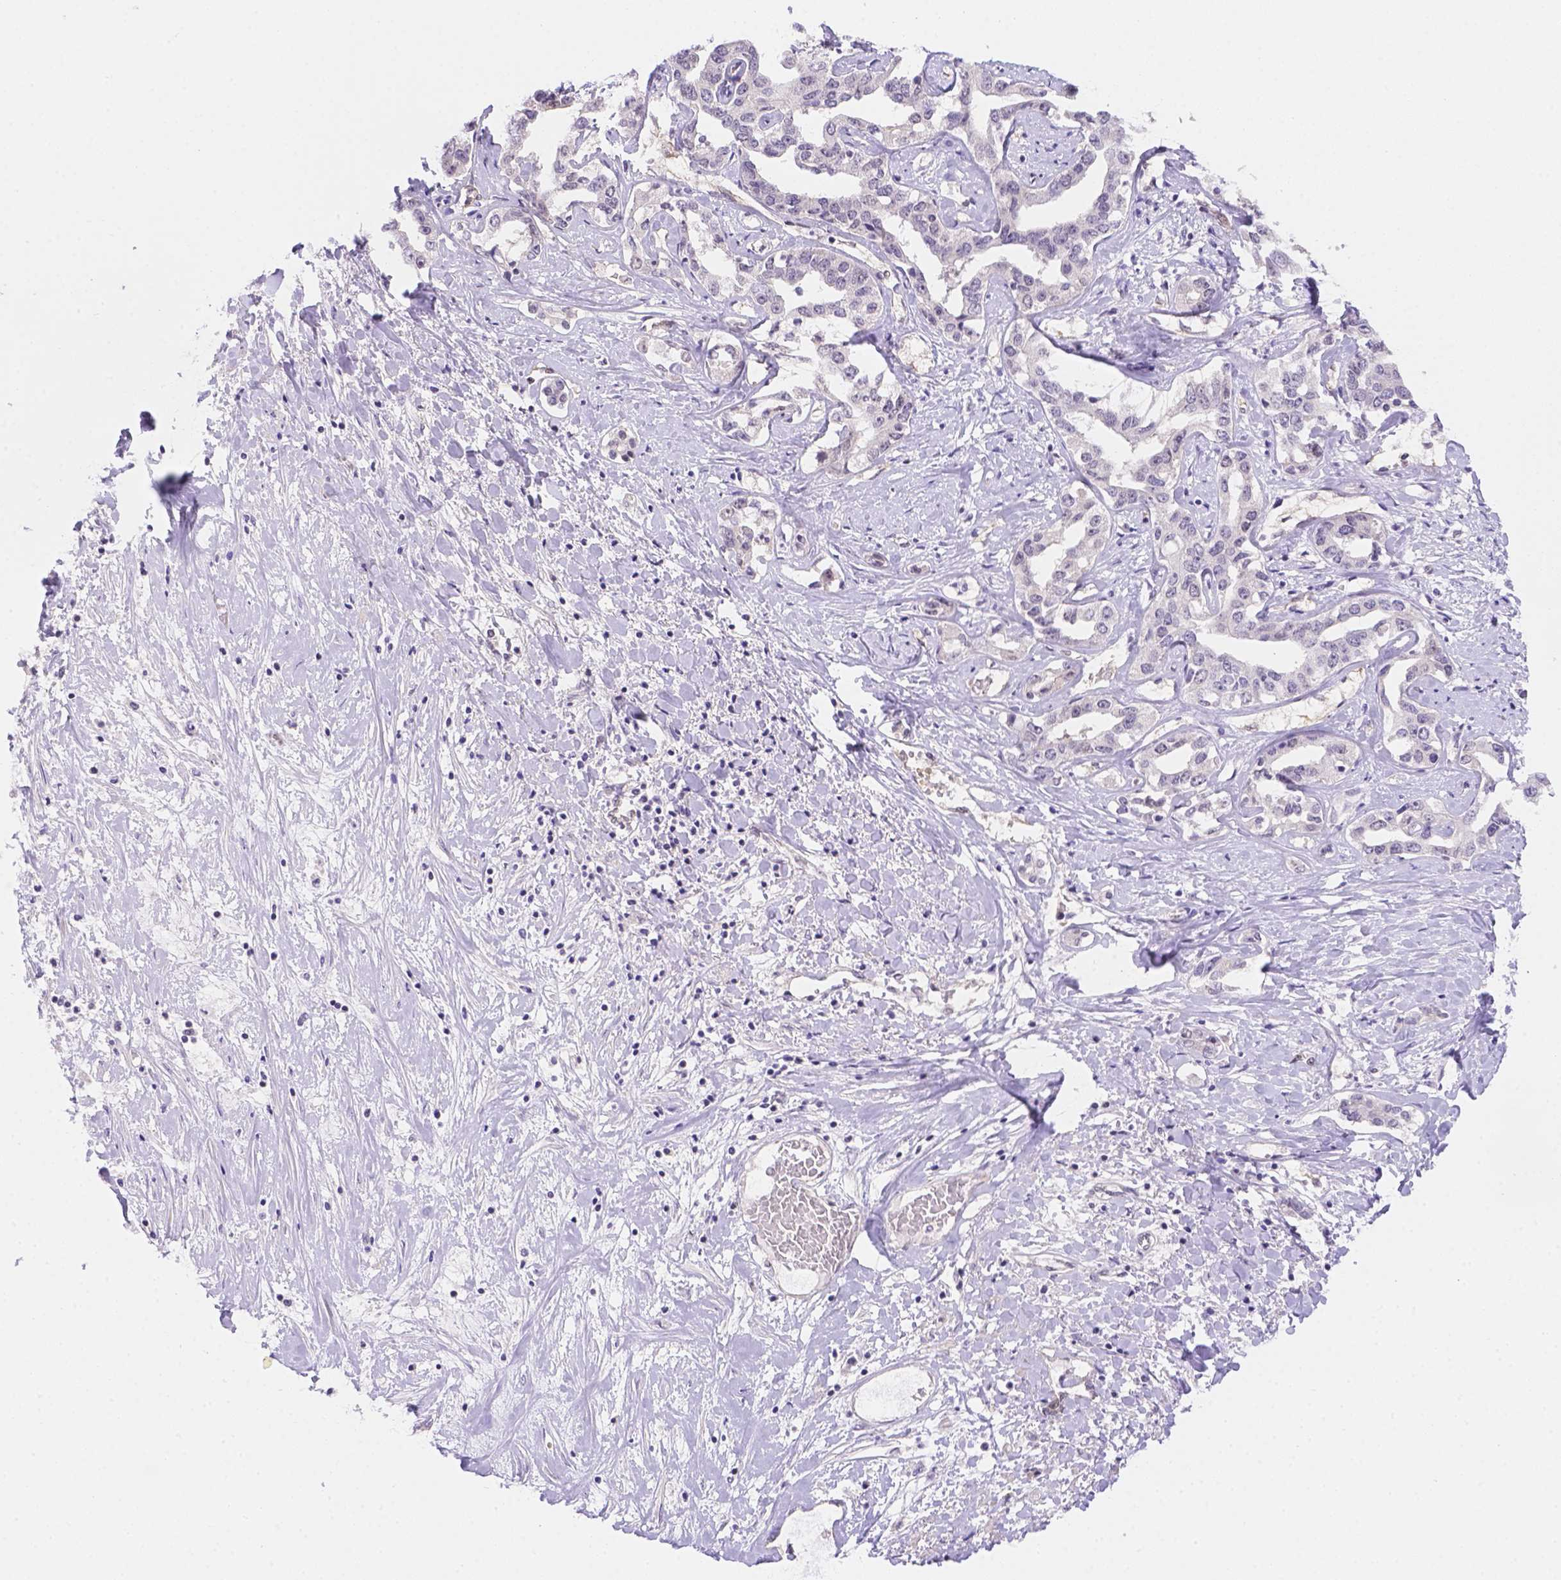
{"staining": {"intensity": "negative", "quantity": "none", "location": "none"}, "tissue": "liver cancer", "cell_type": "Tumor cells", "image_type": "cancer", "snomed": [{"axis": "morphology", "description": "Cholangiocarcinoma"}, {"axis": "topography", "description": "Liver"}], "caption": "A high-resolution photomicrograph shows immunohistochemistry staining of cholangiocarcinoma (liver), which reveals no significant expression in tumor cells.", "gene": "NXPE2", "patient": {"sex": "male", "age": 59}}